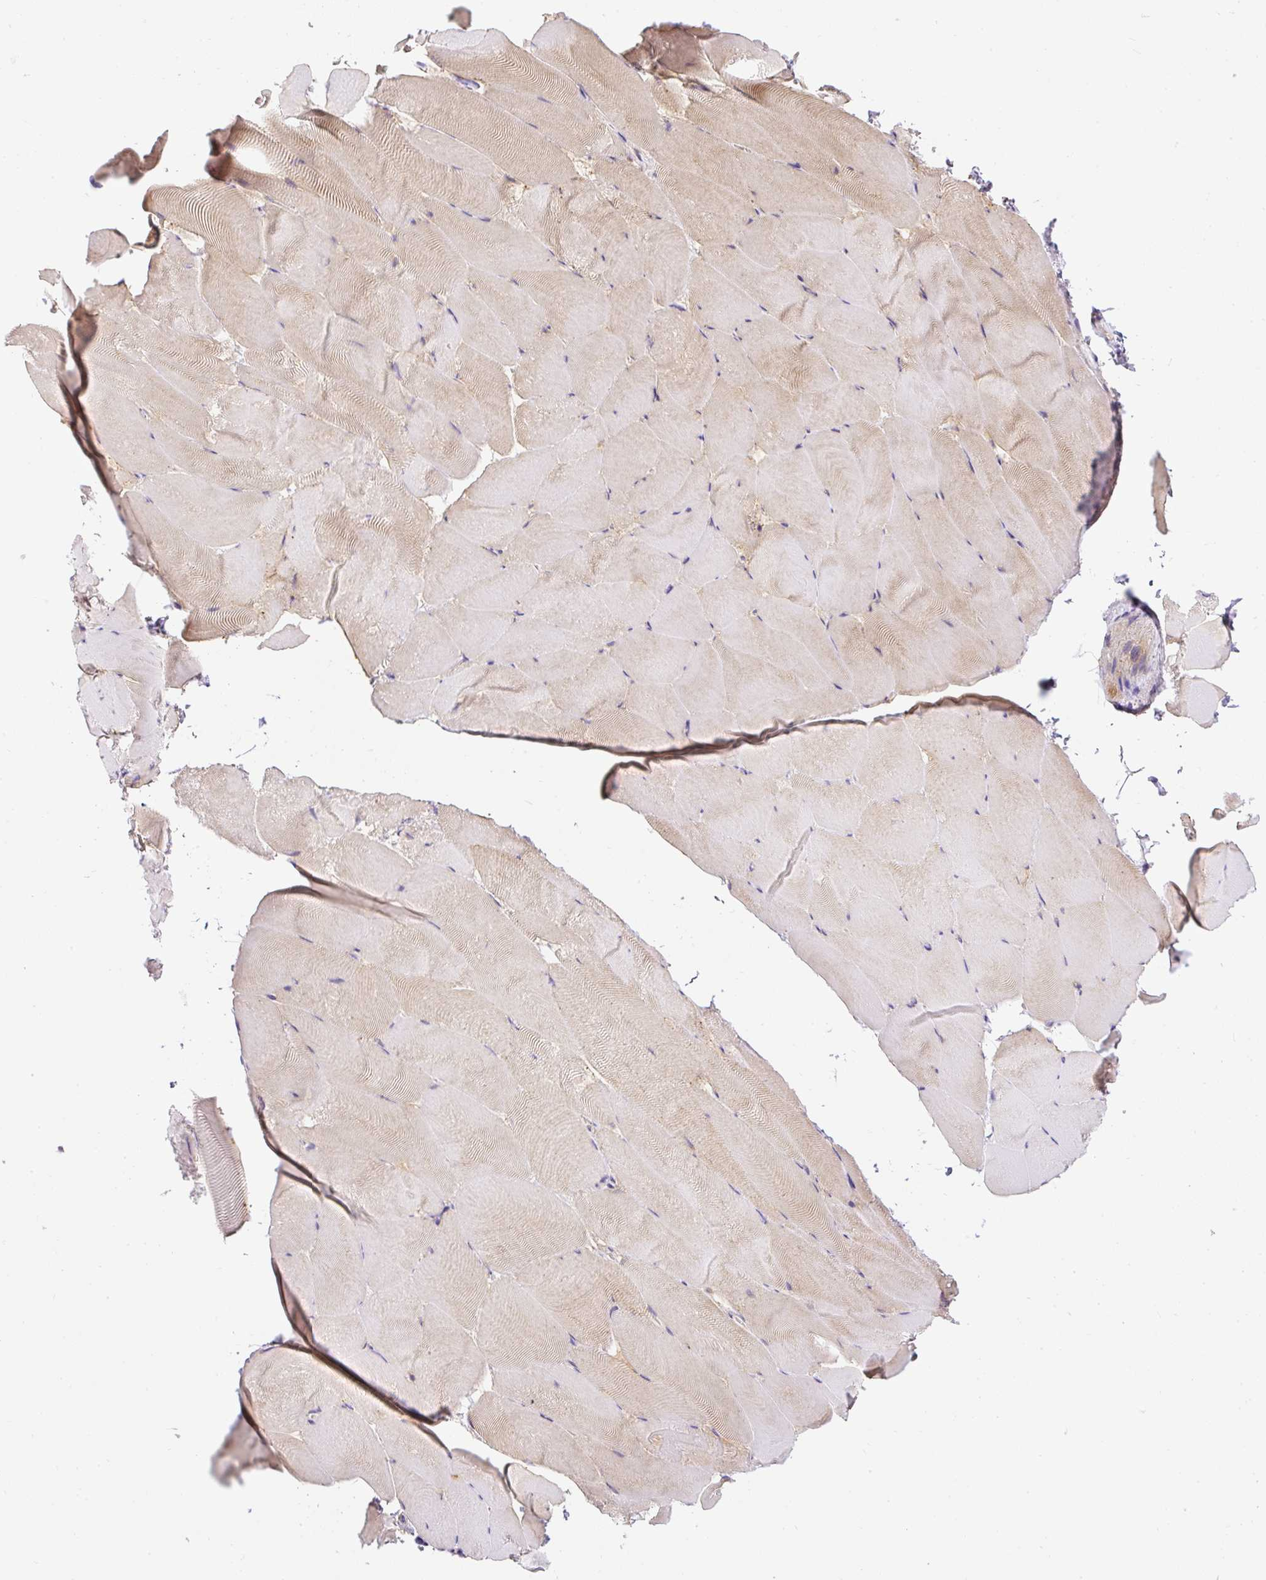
{"staining": {"intensity": "weak", "quantity": "25%-75%", "location": "cytoplasmic/membranous"}, "tissue": "skeletal muscle", "cell_type": "Myocytes", "image_type": "normal", "snomed": [{"axis": "morphology", "description": "Normal tissue, NOS"}, {"axis": "topography", "description": "Skeletal muscle"}], "caption": "An immunohistochemistry image of normal tissue is shown. Protein staining in brown labels weak cytoplasmic/membranous positivity in skeletal muscle within myocytes. (DAB (3,3'-diaminobenzidine) = brown stain, brightfield microscopy at high magnification).", "gene": "CFAP47", "patient": {"sex": "female", "age": 64}}